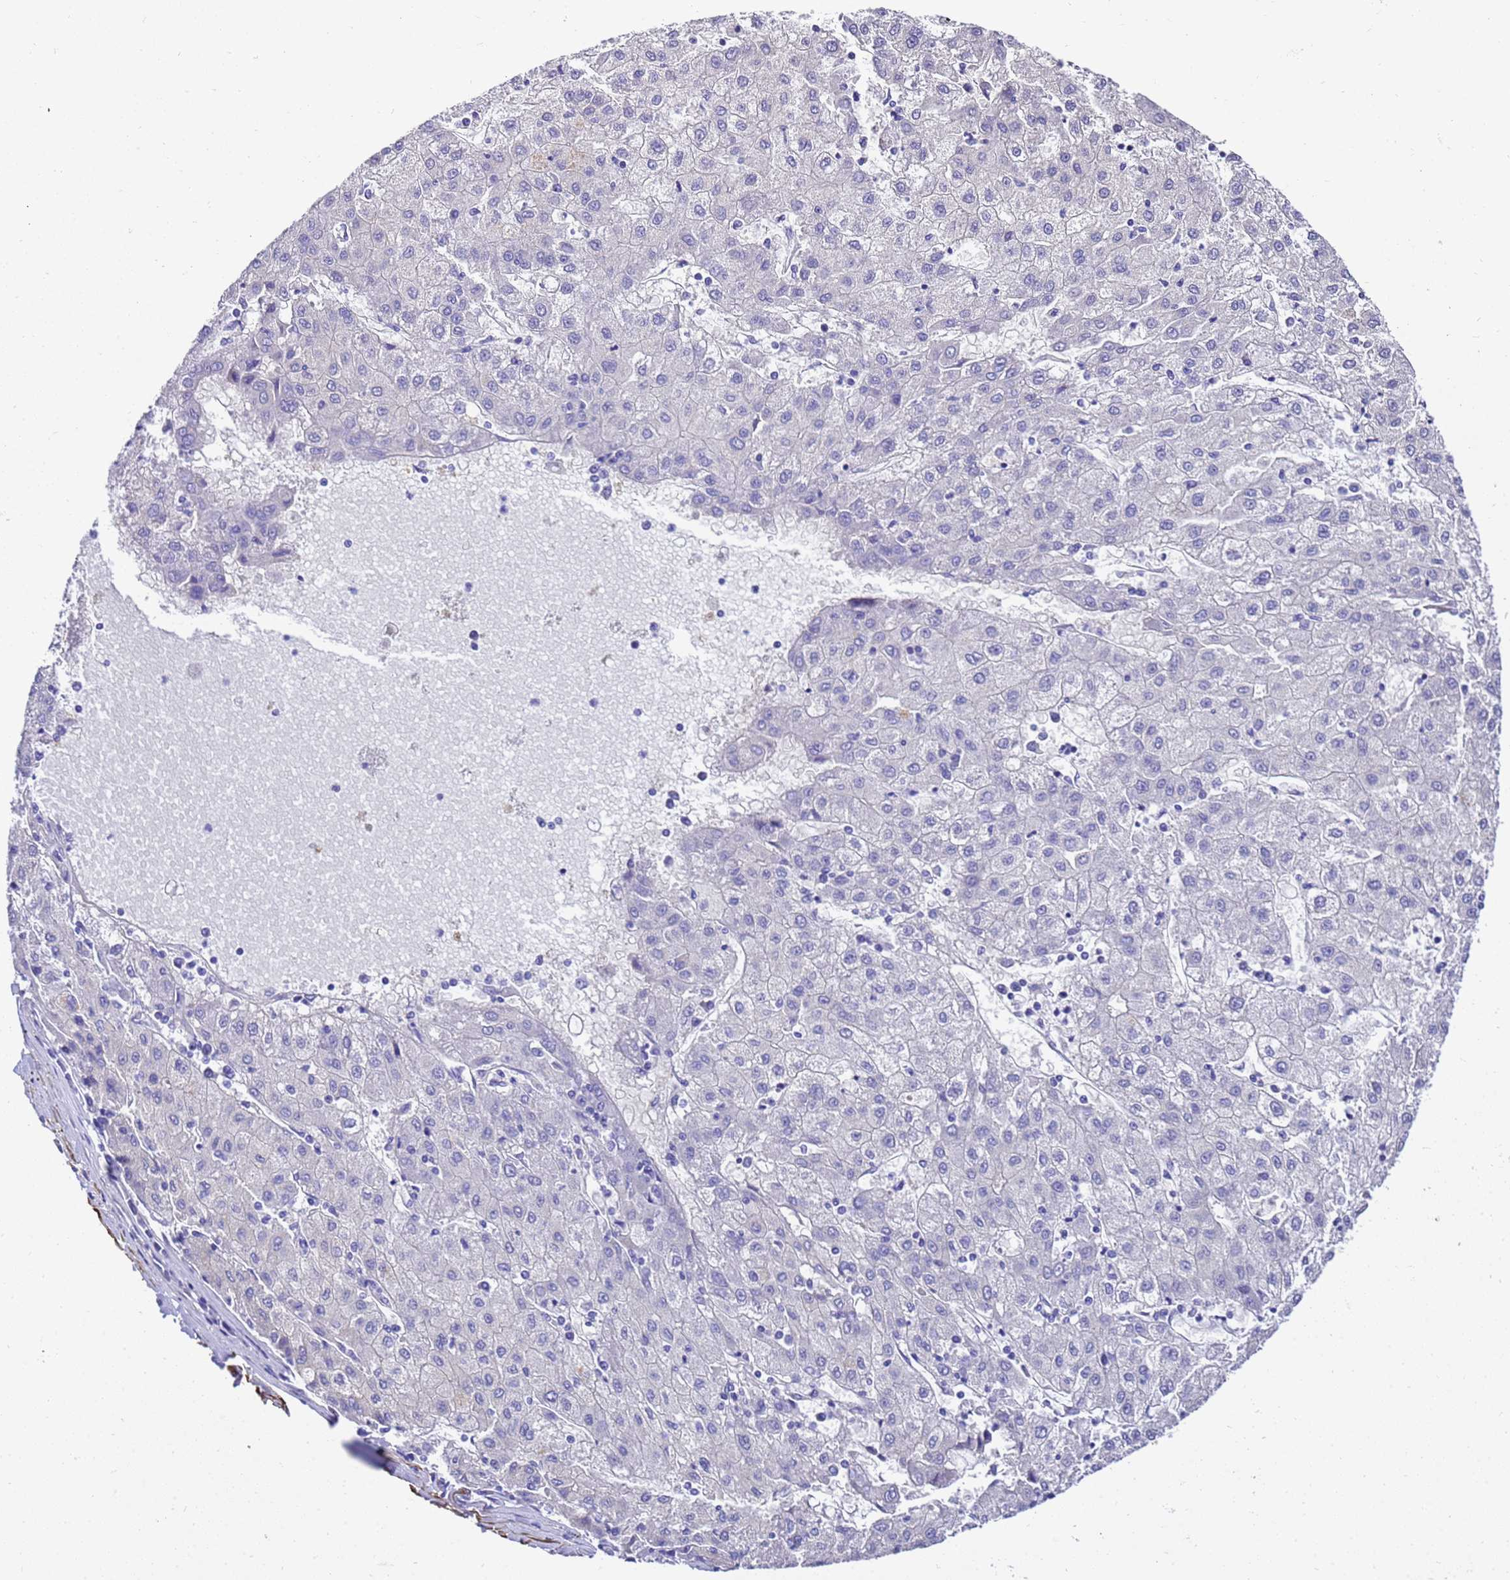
{"staining": {"intensity": "negative", "quantity": "none", "location": "none"}, "tissue": "liver cancer", "cell_type": "Tumor cells", "image_type": "cancer", "snomed": [{"axis": "morphology", "description": "Carcinoma, Hepatocellular, NOS"}, {"axis": "topography", "description": "Liver"}], "caption": "The photomicrograph shows no staining of tumor cells in hepatocellular carcinoma (liver).", "gene": "HSPB6", "patient": {"sex": "male", "age": 72}}